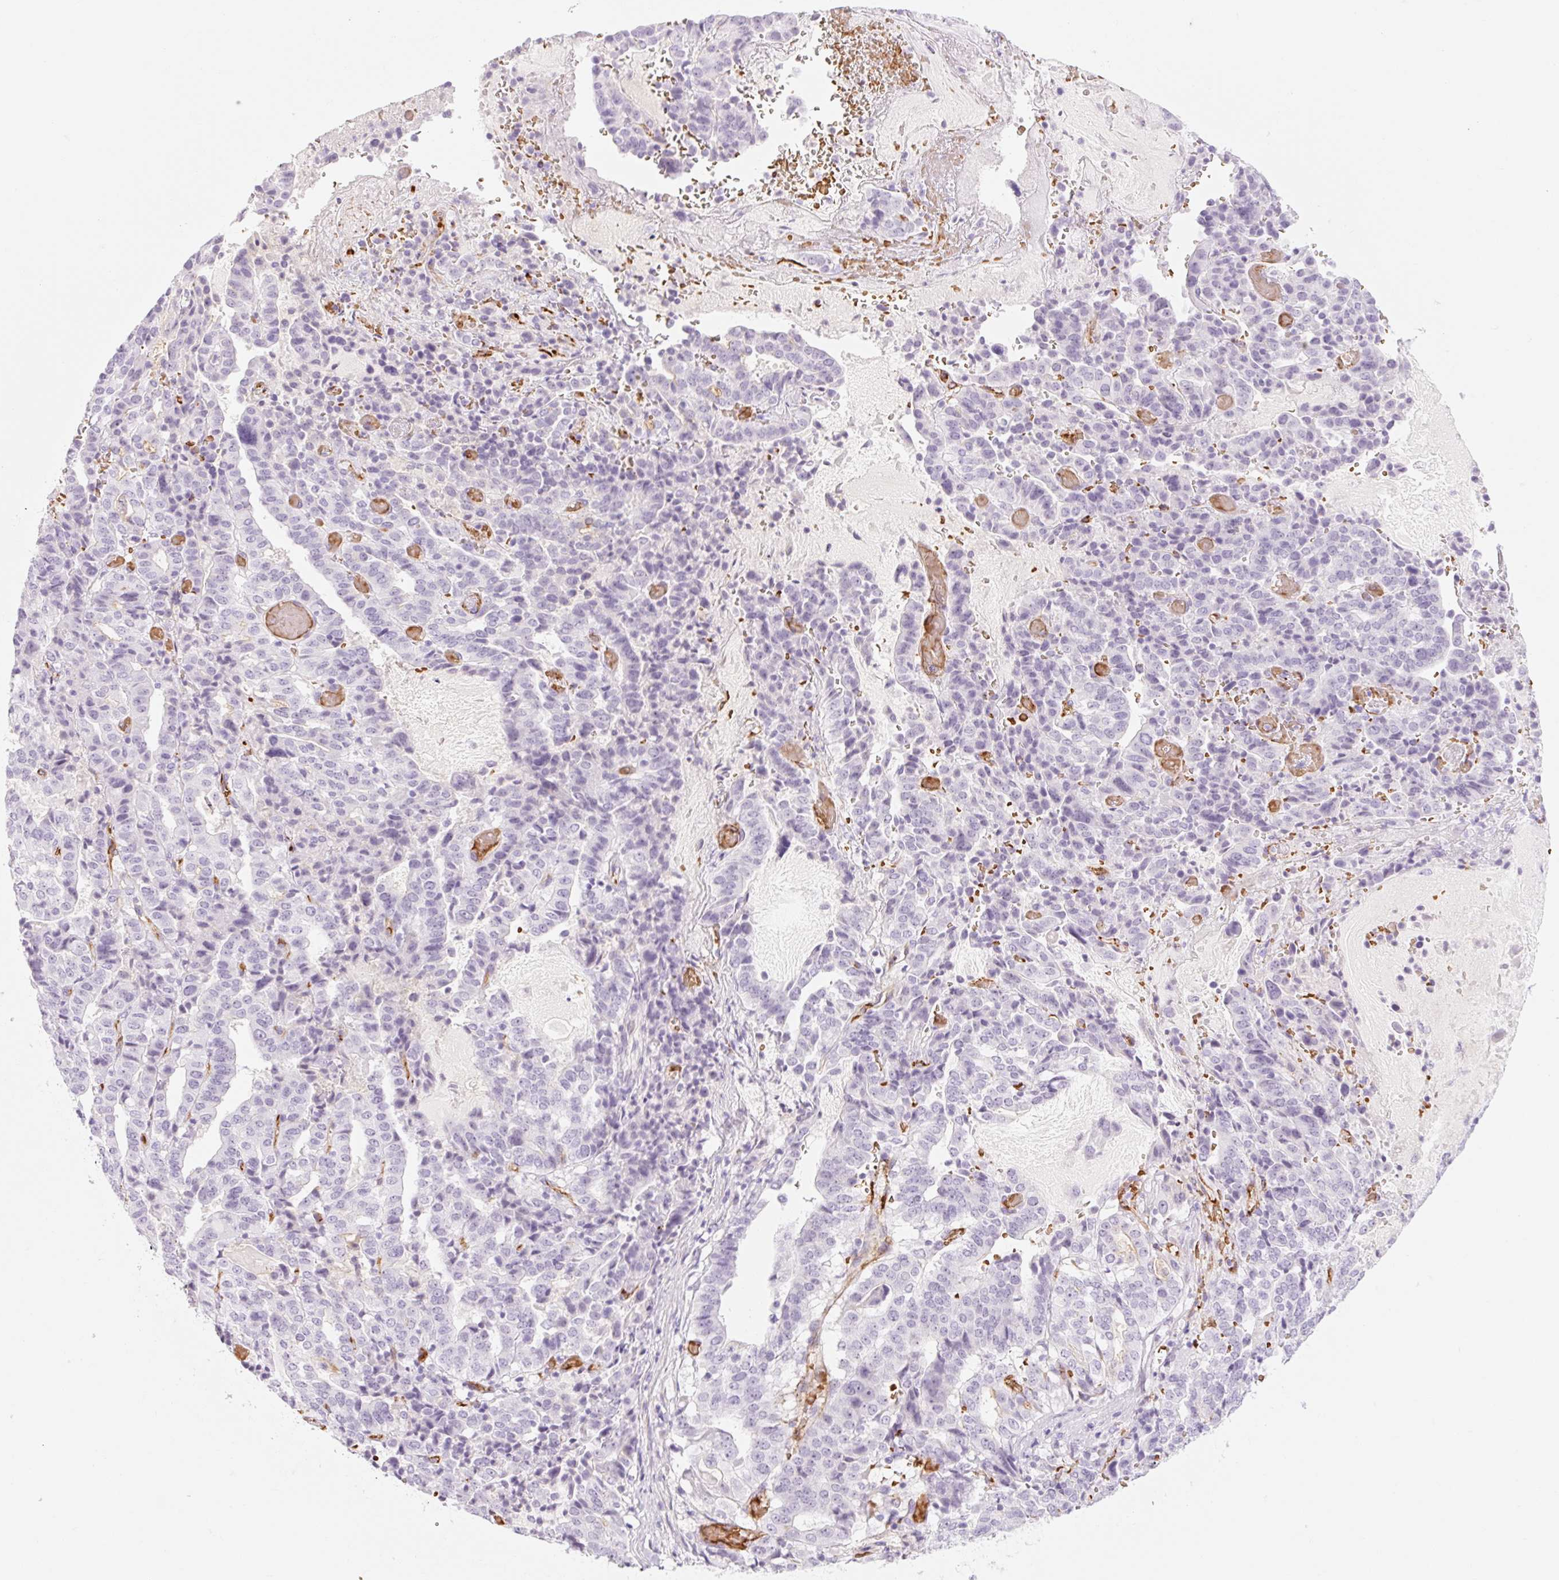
{"staining": {"intensity": "negative", "quantity": "none", "location": "none"}, "tissue": "stomach cancer", "cell_type": "Tumor cells", "image_type": "cancer", "snomed": [{"axis": "morphology", "description": "Adenocarcinoma, NOS"}, {"axis": "topography", "description": "Stomach"}], "caption": "High magnification brightfield microscopy of stomach cancer (adenocarcinoma) stained with DAB (3,3'-diaminobenzidine) (brown) and counterstained with hematoxylin (blue): tumor cells show no significant staining.", "gene": "TAF1L", "patient": {"sex": "male", "age": 48}}